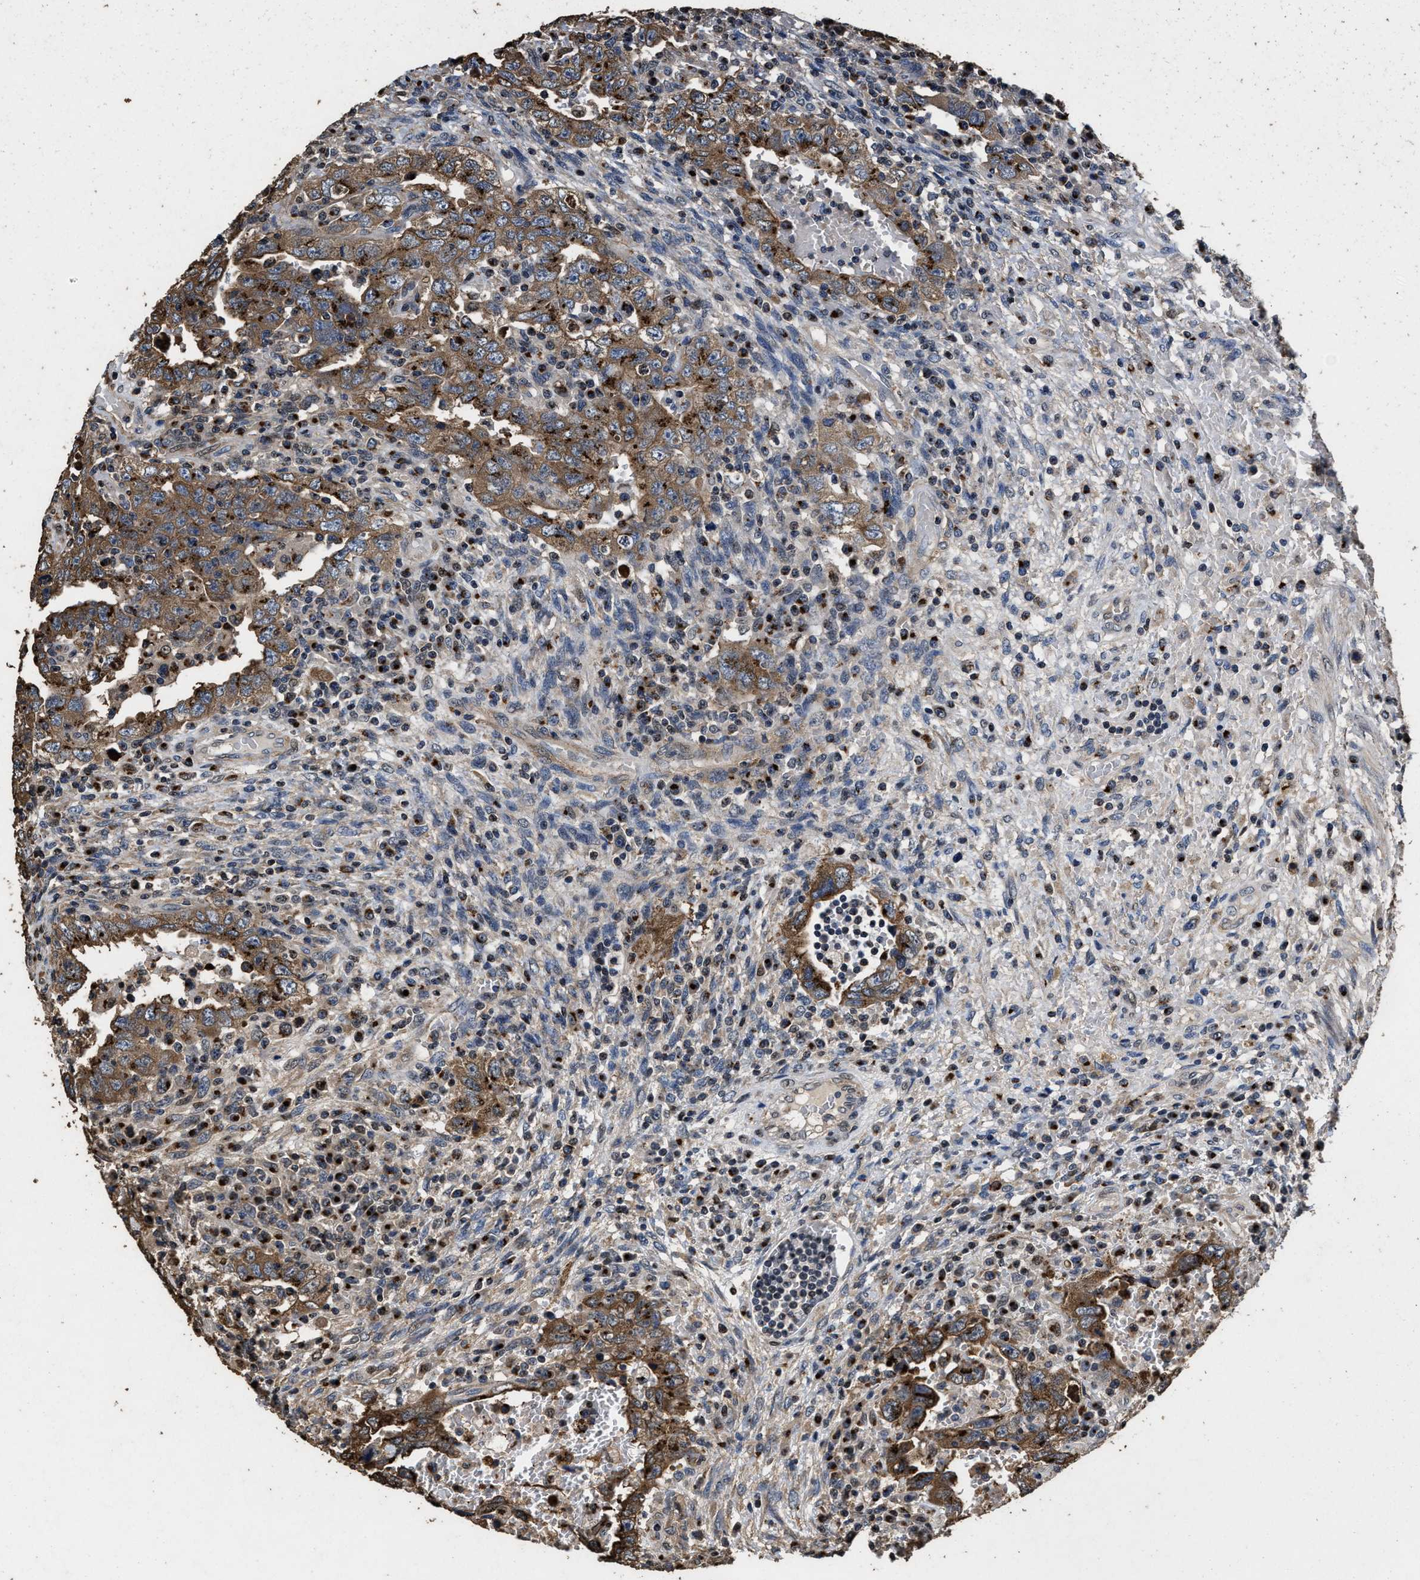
{"staining": {"intensity": "strong", "quantity": ">75%", "location": "cytoplasmic/membranous"}, "tissue": "testis cancer", "cell_type": "Tumor cells", "image_type": "cancer", "snomed": [{"axis": "morphology", "description": "Carcinoma, Embryonal, NOS"}, {"axis": "topography", "description": "Testis"}], "caption": "Brown immunohistochemical staining in human testis cancer (embryonal carcinoma) demonstrates strong cytoplasmic/membranous positivity in approximately >75% of tumor cells.", "gene": "TPST2", "patient": {"sex": "male", "age": 26}}